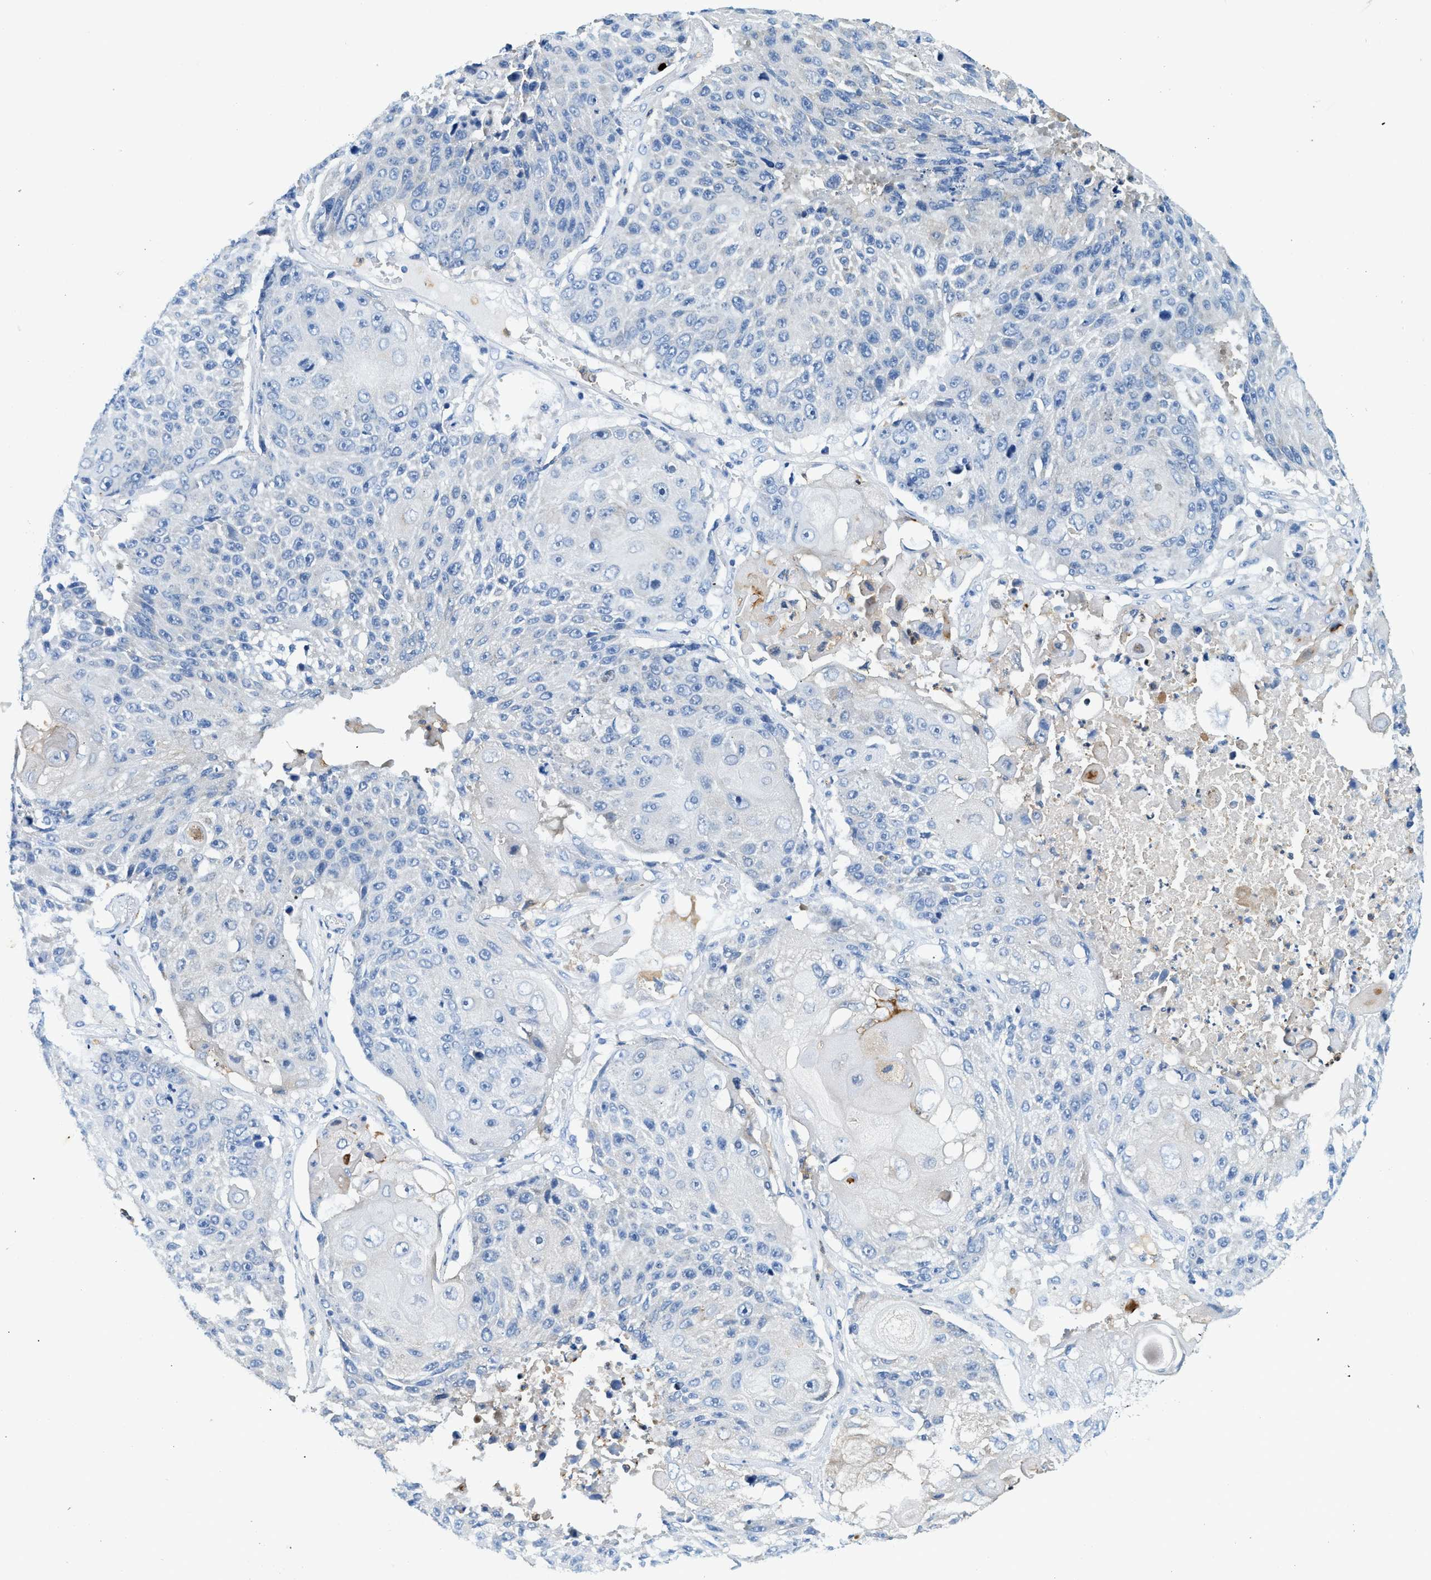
{"staining": {"intensity": "negative", "quantity": "none", "location": "none"}, "tissue": "lung cancer", "cell_type": "Tumor cells", "image_type": "cancer", "snomed": [{"axis": "morphology", "description": "Squamous cell carcinoma, NOS"}, {"axis": "topography", "description": "Lung"}], "caption": "Immunohistochemistry photomicrograph of lung cancer (squamous cell carcinoma) stained for a protein (brown), which shows no expression in tumor cells.", "gene": "ZDHHC13", "patient": {"sex": "male", "age": 61}}